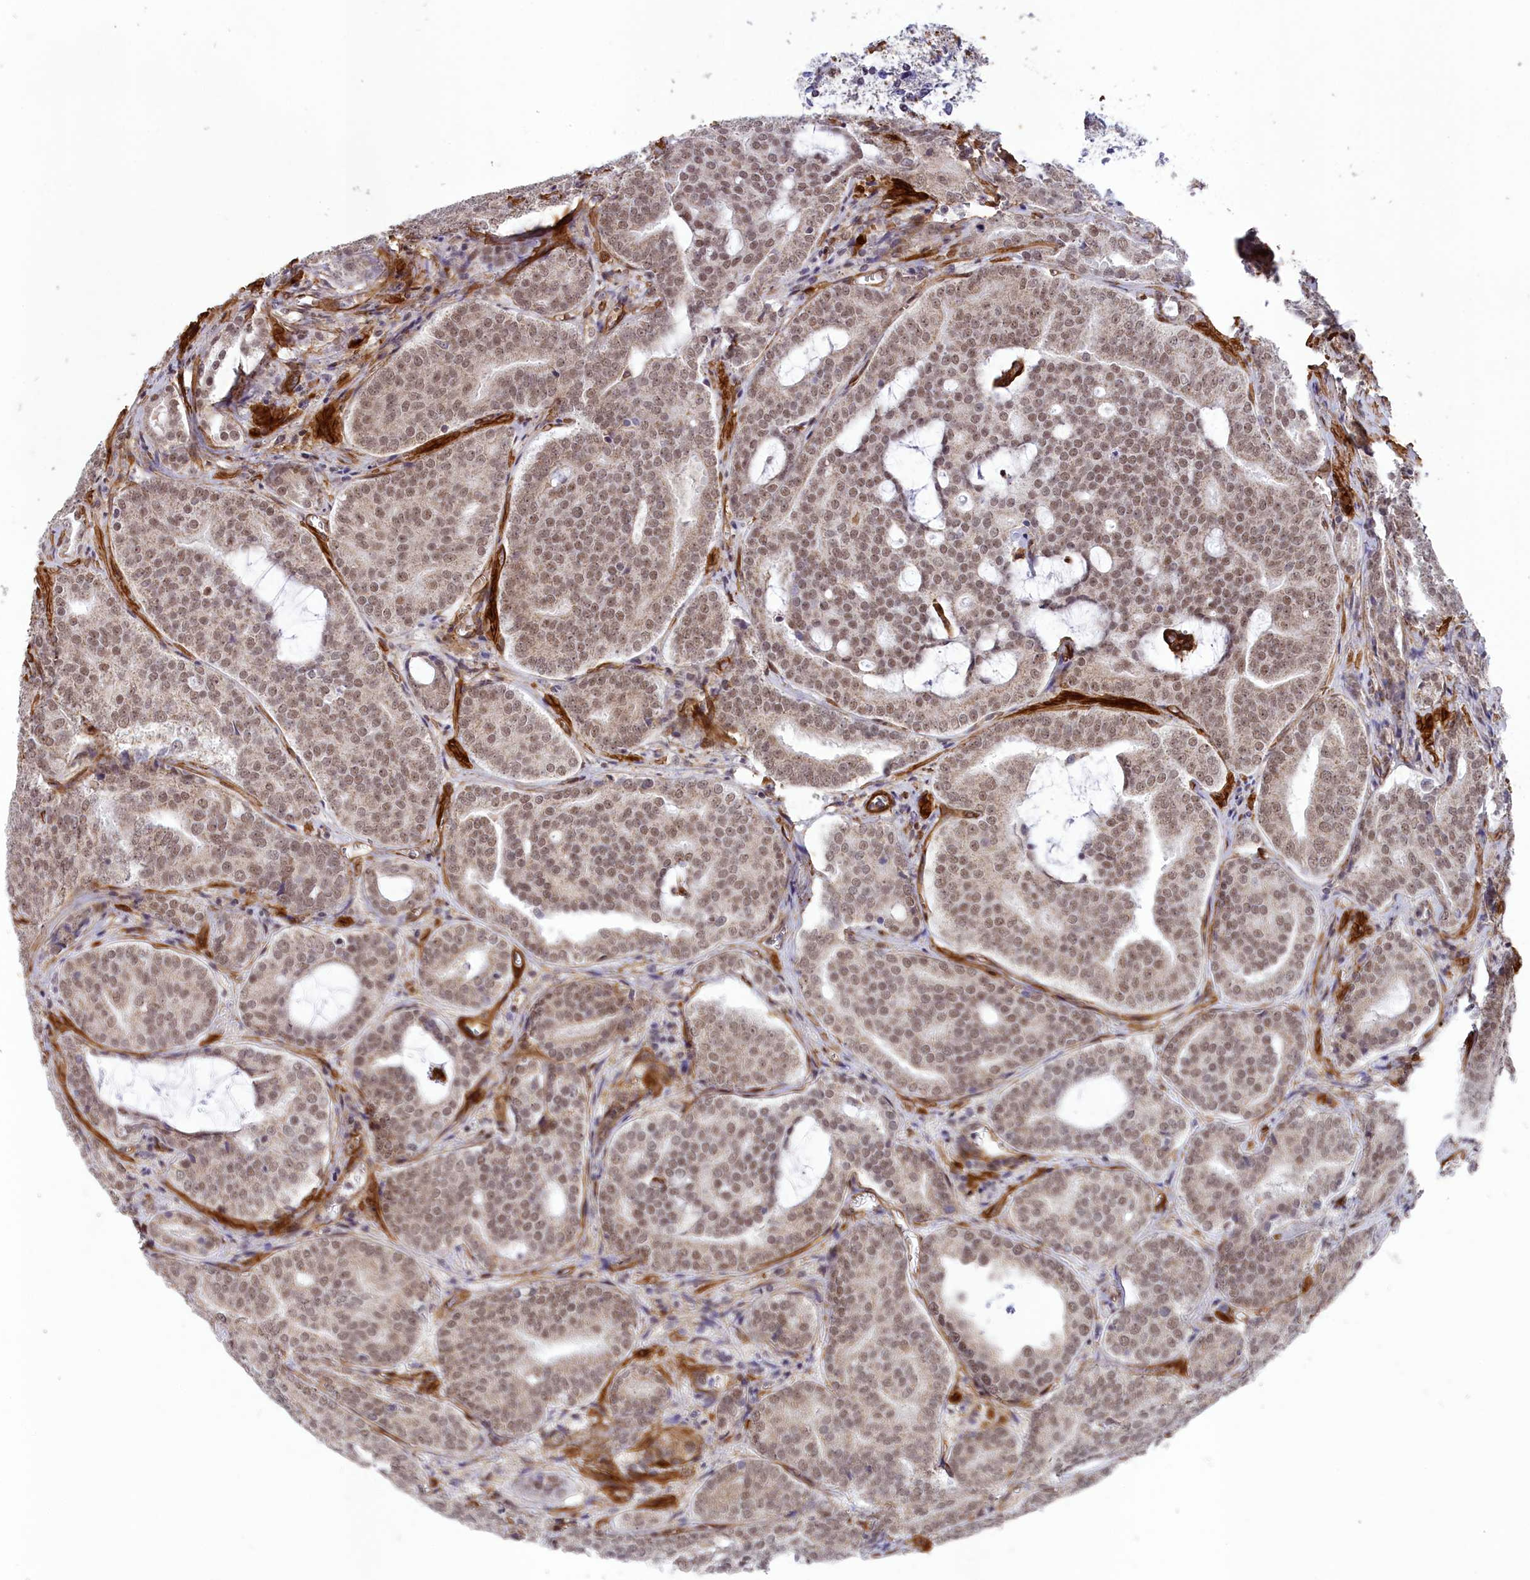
{"staining": {"intensity": "weak", "quantity": ">75%", "location": "cytoplasmic/membranous,nuclear"}, "tissue": "prostate cancer", "cell_type": "Tumor cells", "image_type": "cancer", "snomed": [{"axis": "morphology", "description": "Adenocarcinoma, High grade"}, {"axis": "topography", "description": "Prostate"}], "caption": "The immunohistochemical stain labels weak cytoplasmic/membranous and nuclear expression in tumor cells of prostate cancer tissue.", "gene": "TNS1", "patient": {"sex": "male", "age": 55}}